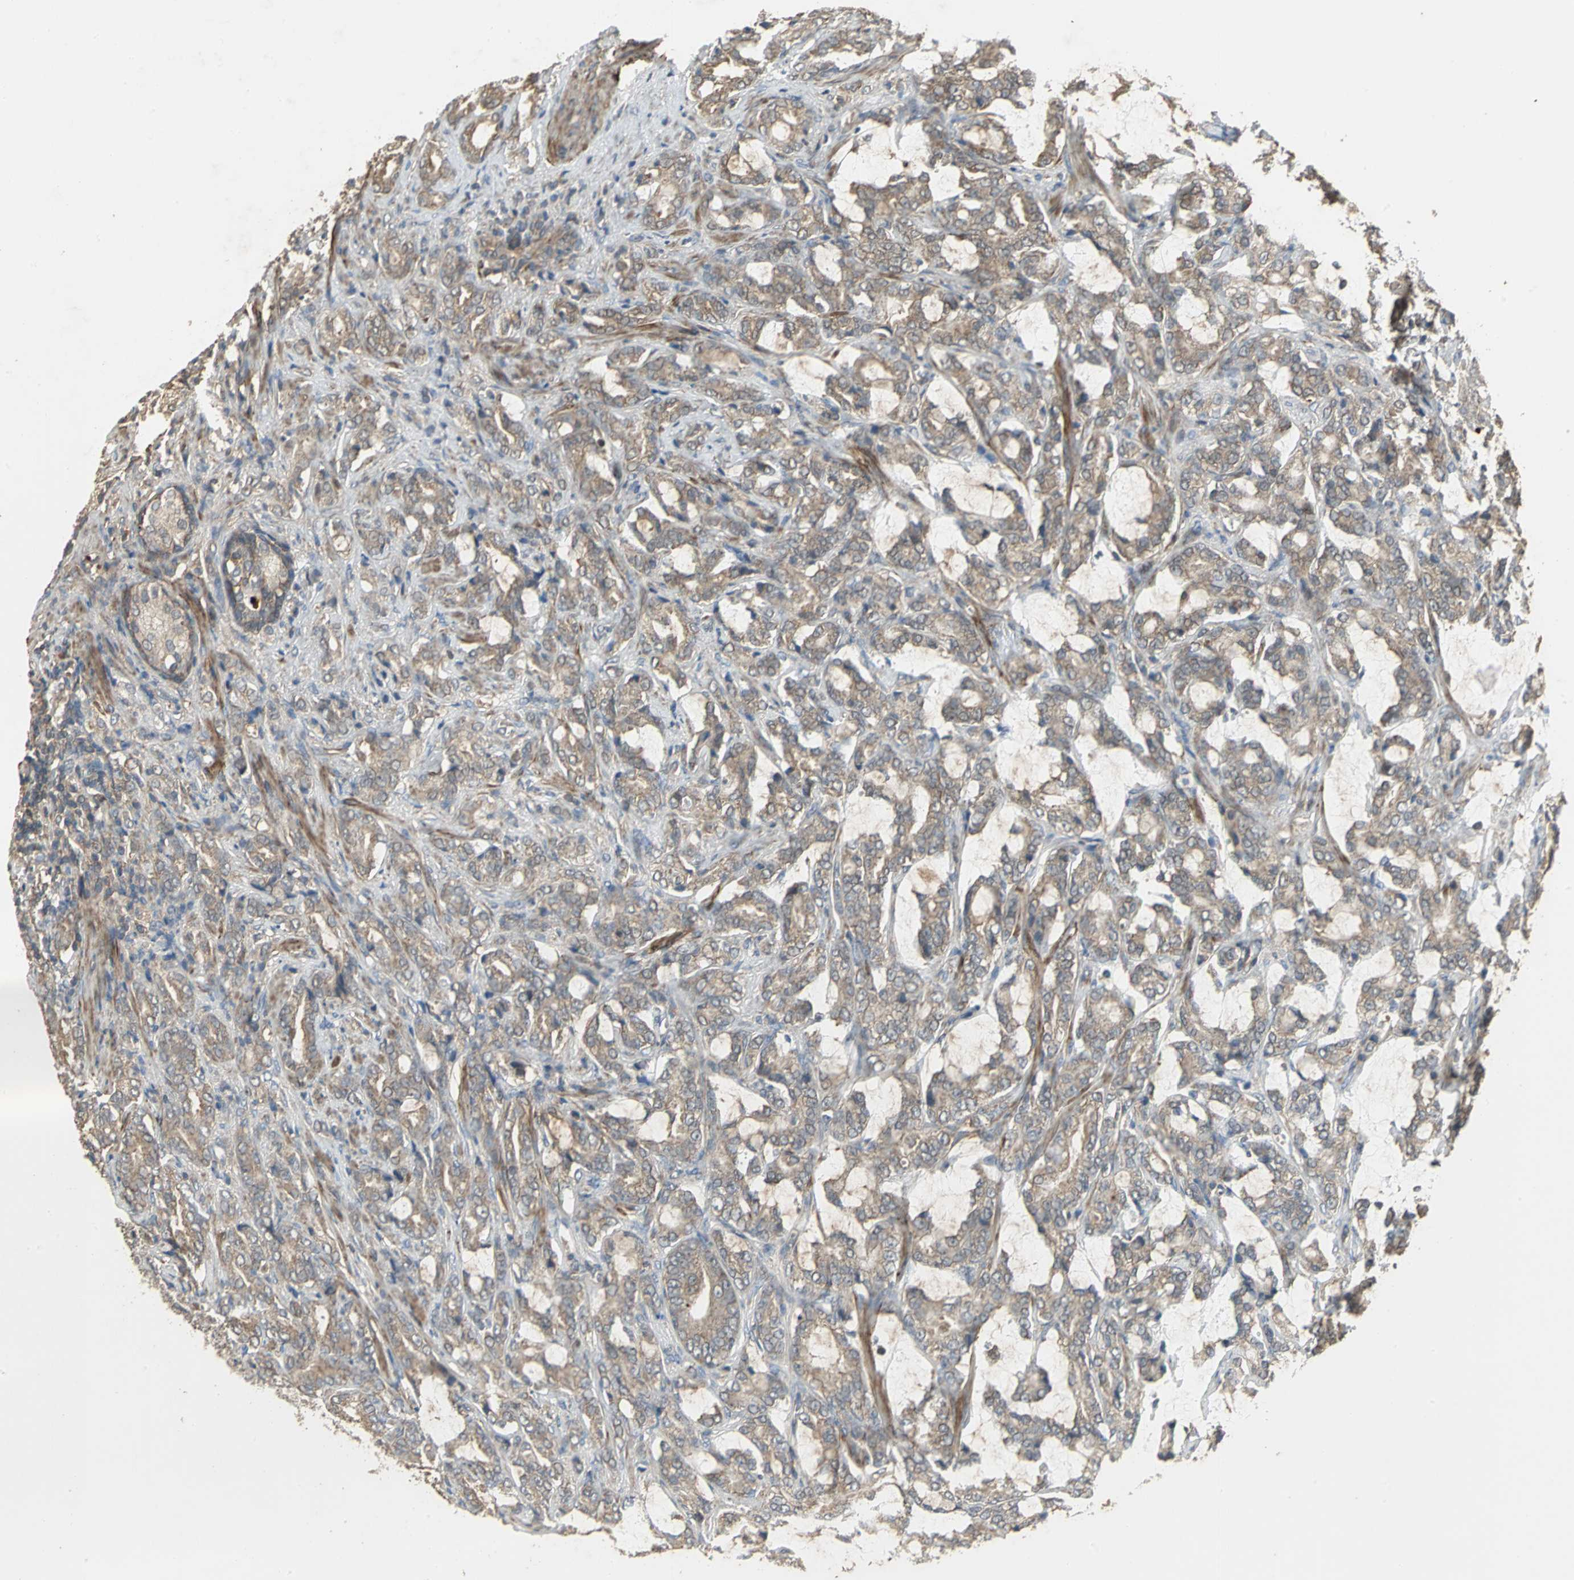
{"staining": {"intensity": "weak", "quantity": ">75%", "location": "cytoplasmic/membranous"}, "tissue": "prostate cancer", "cell_type": "Tumor cells", "image_type": "cancer", "snomed": [{"axis": "morphology", "description": "Adenocarcinoma, Low grade"}, {"axis": "topography", "description": "Prostate"}], "caption": "Protein positivity by immunohistochemistry (IHC) demonstrates weak cytoplasmic/membranous positivity in about >75% of tumor cells in prostate cancer (low-grade adenocarcinoma).", "gene": "MET", "patient": {"sex": "male", "age": 58}}